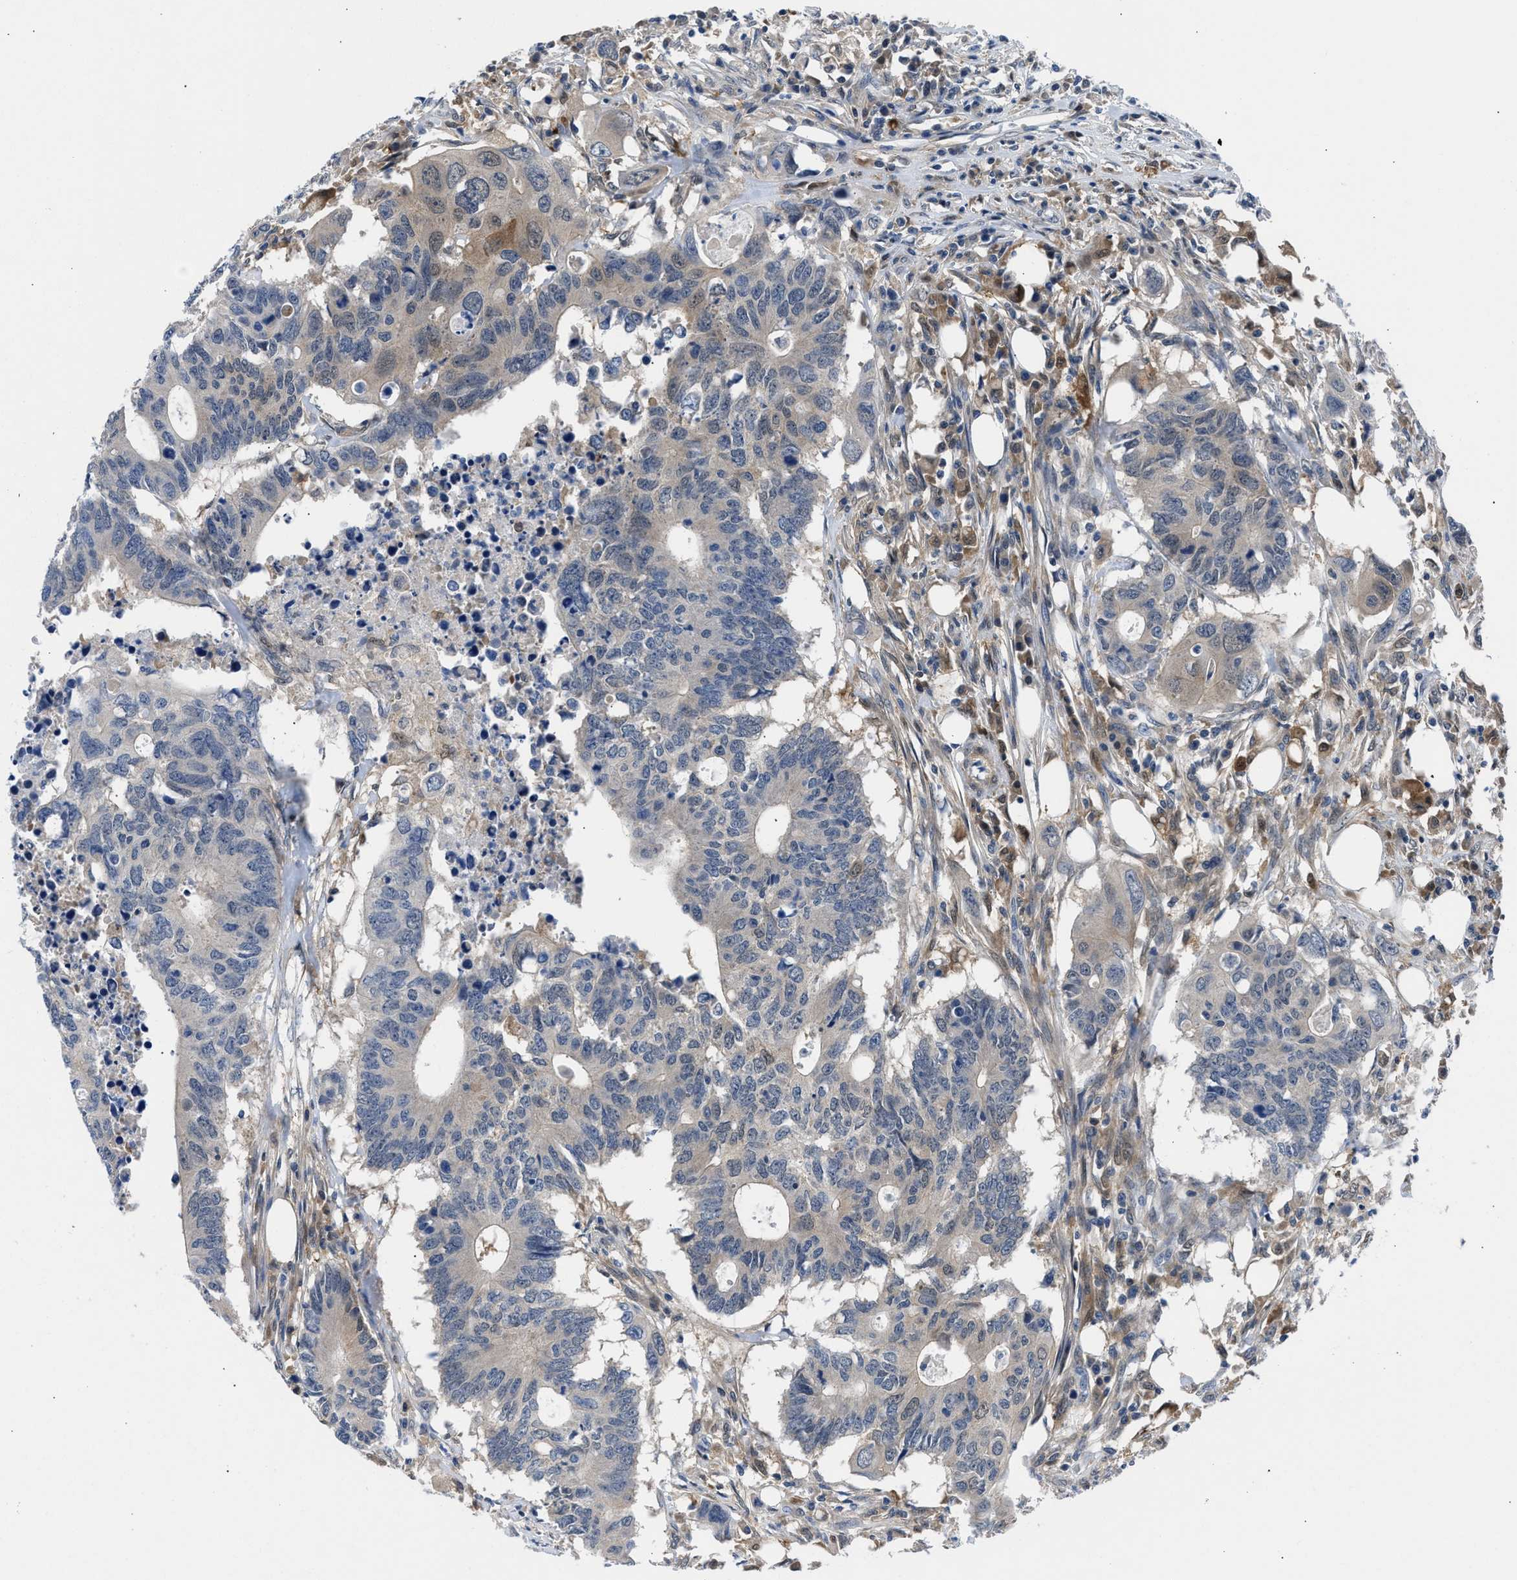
{"staining": {"intensity": "weak", "quantity": "<25%", "location": "cytoplasmic/membranous"}, "tissue": "colorectal cancer", "cell_type": "Tumor cells", "image_type": "cancer", "snomed": [{"axis": "morphology", "description": "Adenocarcinoma, NOS"}, {"axis": "topography", "description": "Colon"}], "caption": "DAB (3,3'-diaminobenzidine) immunohistochemical staining of colorectal adenocarcinoma displays no significant expression in tumor cells.", "gene": "CBR1", "patient": {"sex": "male", "age": 71}}